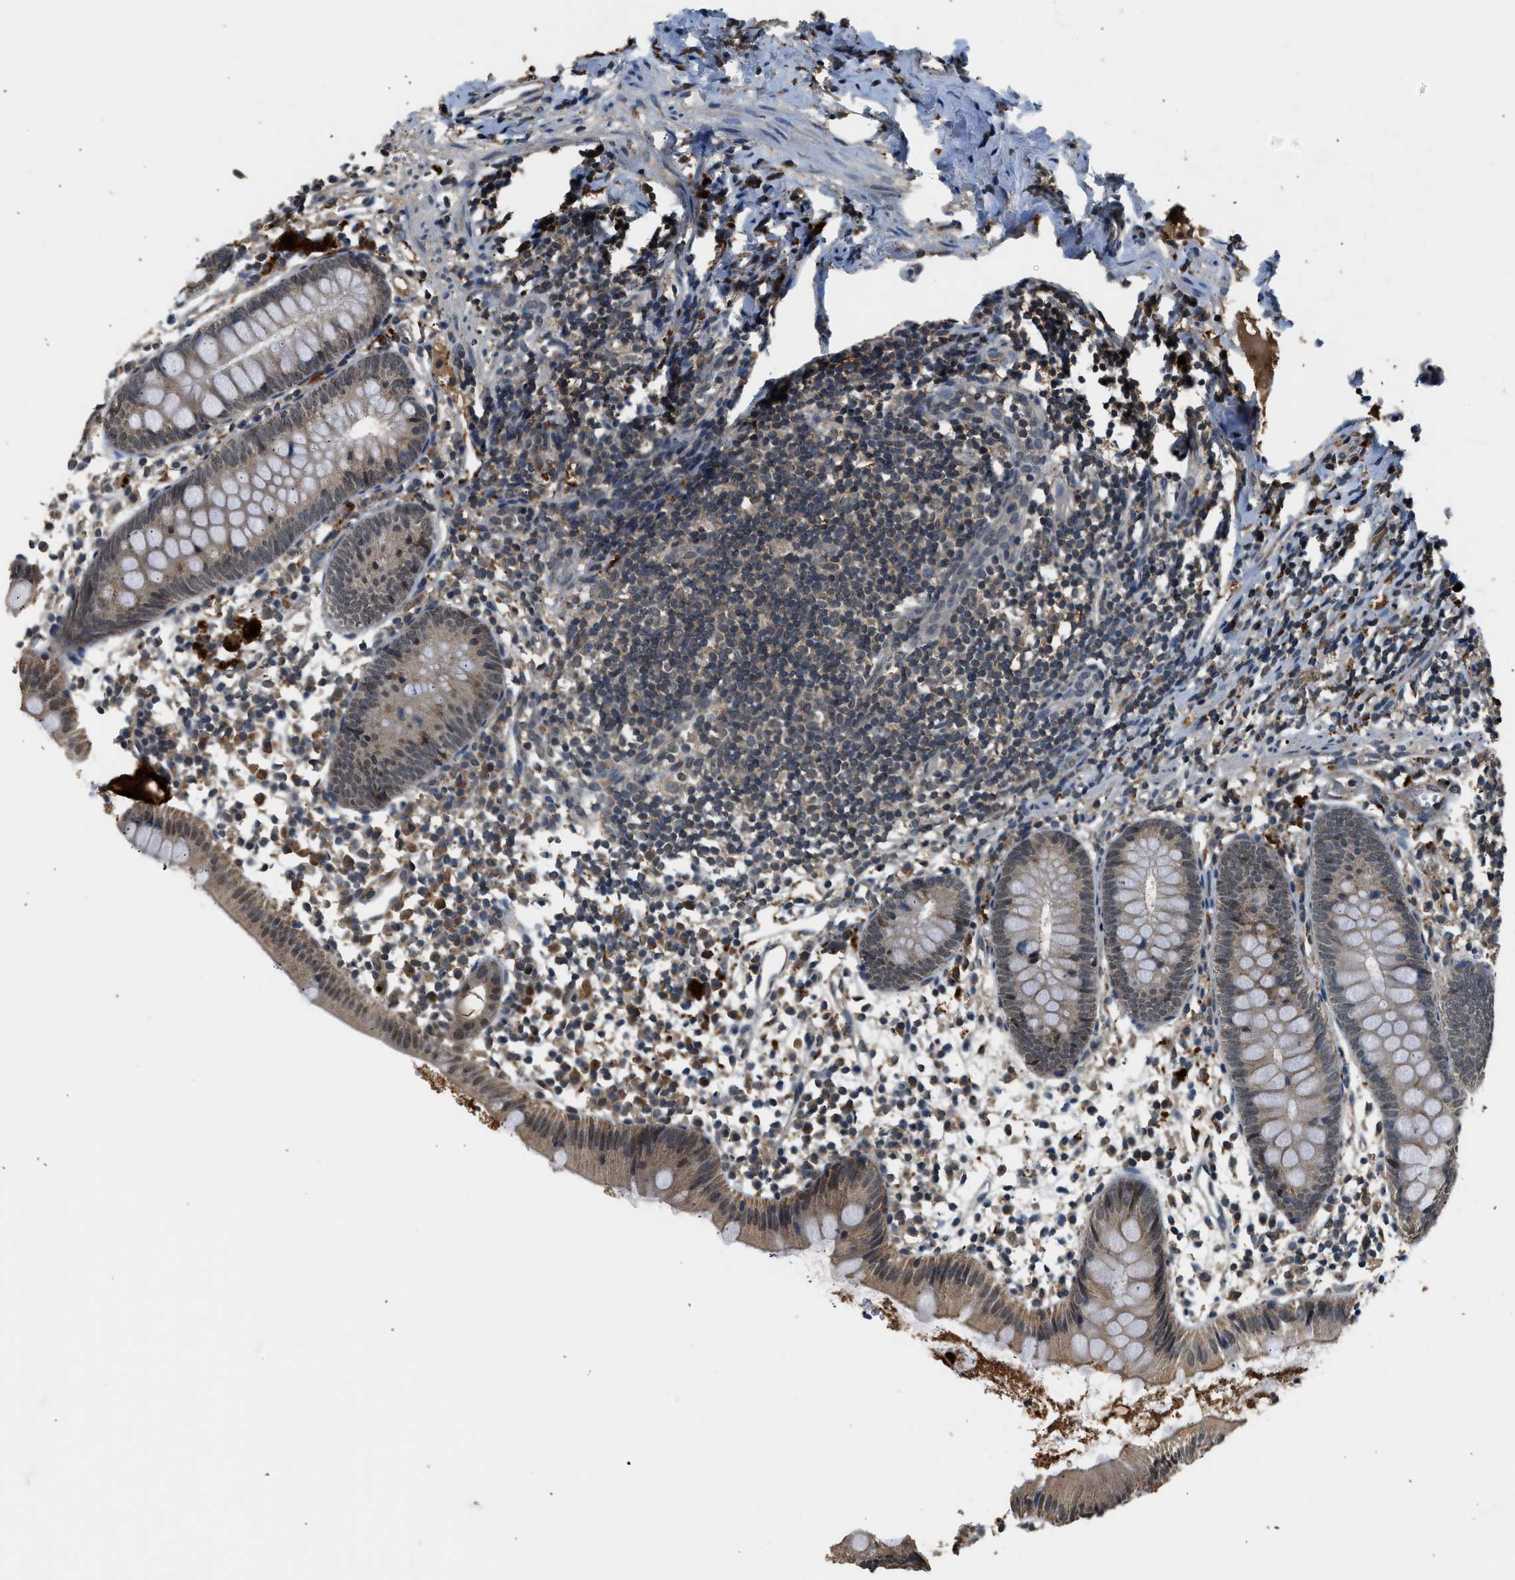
{"staining": {"intensity": "weak", "quantity": ">75%", "location": "cytoplasmic/membranous"}, "tissue": "appendix", "cell_type": "Glandular cells", "image_type": "normal", "snomed": [{"axis": "morphology", "description": "Normal tissue, NOS"}, {"axis": "topography", "description": "Appendix"}], "caption": "A brown stain highlights weak cytoplasmic/membranous staining of a protein in glandular cells of normal appendix. The protein of interest is shown in brown color, while the nuclei are stained blue.", "gene": "SLC15A4", "patient": {"sex": "female", "age": 20}}